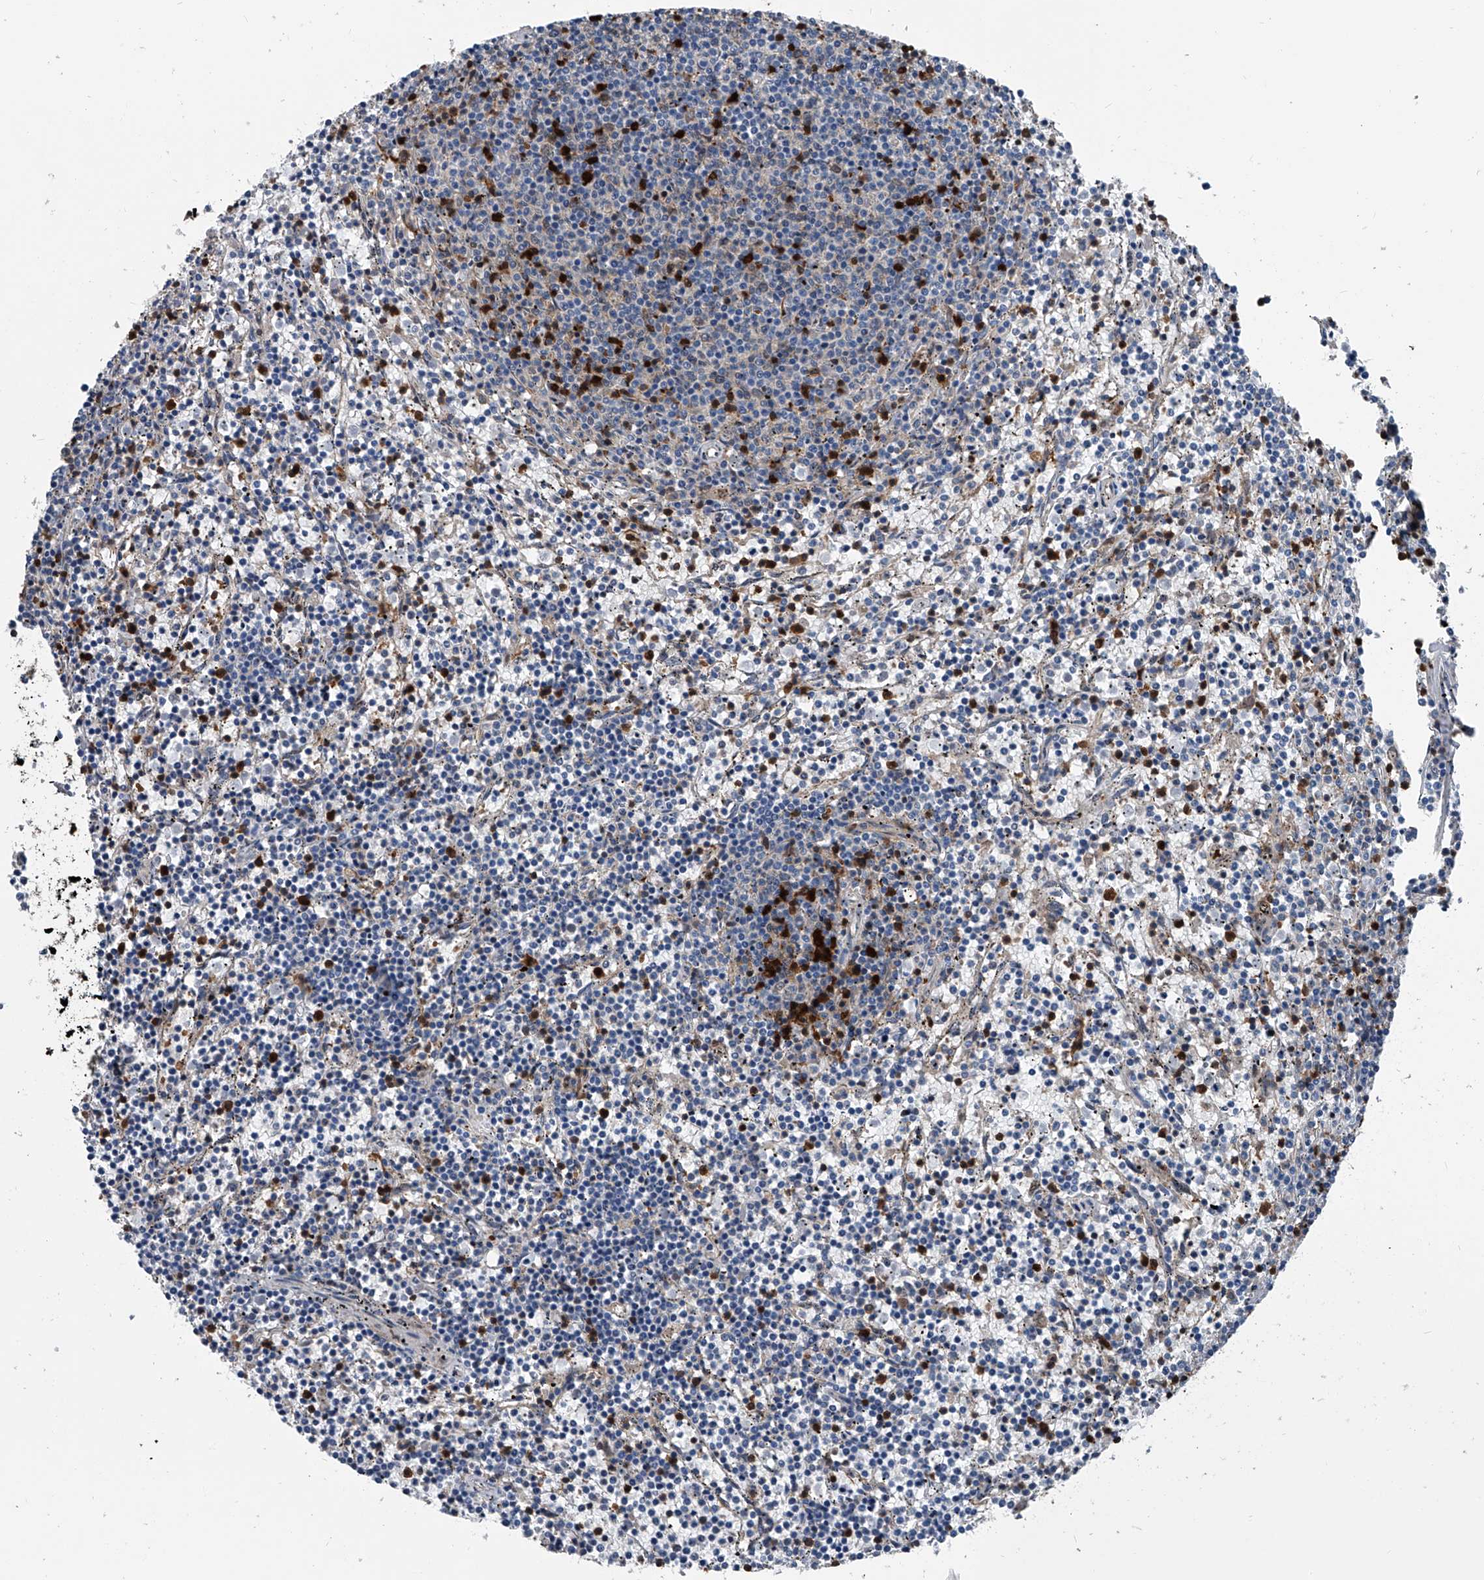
{"staining": {"intensity": "negative", "quantity": "none", "location": "none"}, "tissue": "lymphoma", "cell_type": "Tumor cells", "image_type": "cancer", "snomed": [{"axis": "morphology", "description": "Malignant lymphoma, non-Hodgkin's type, Low grade"}, {"axis": "topography", "description": "Spleen"}], "caption": "DAB immunohistochemical staining of human malignant lymphoma, non-Hodgkin's type (low-grade) shows no significant expression in tumor cells.", "gene": "FKBP5", "patient": {"sex": "female", "age": 50}}